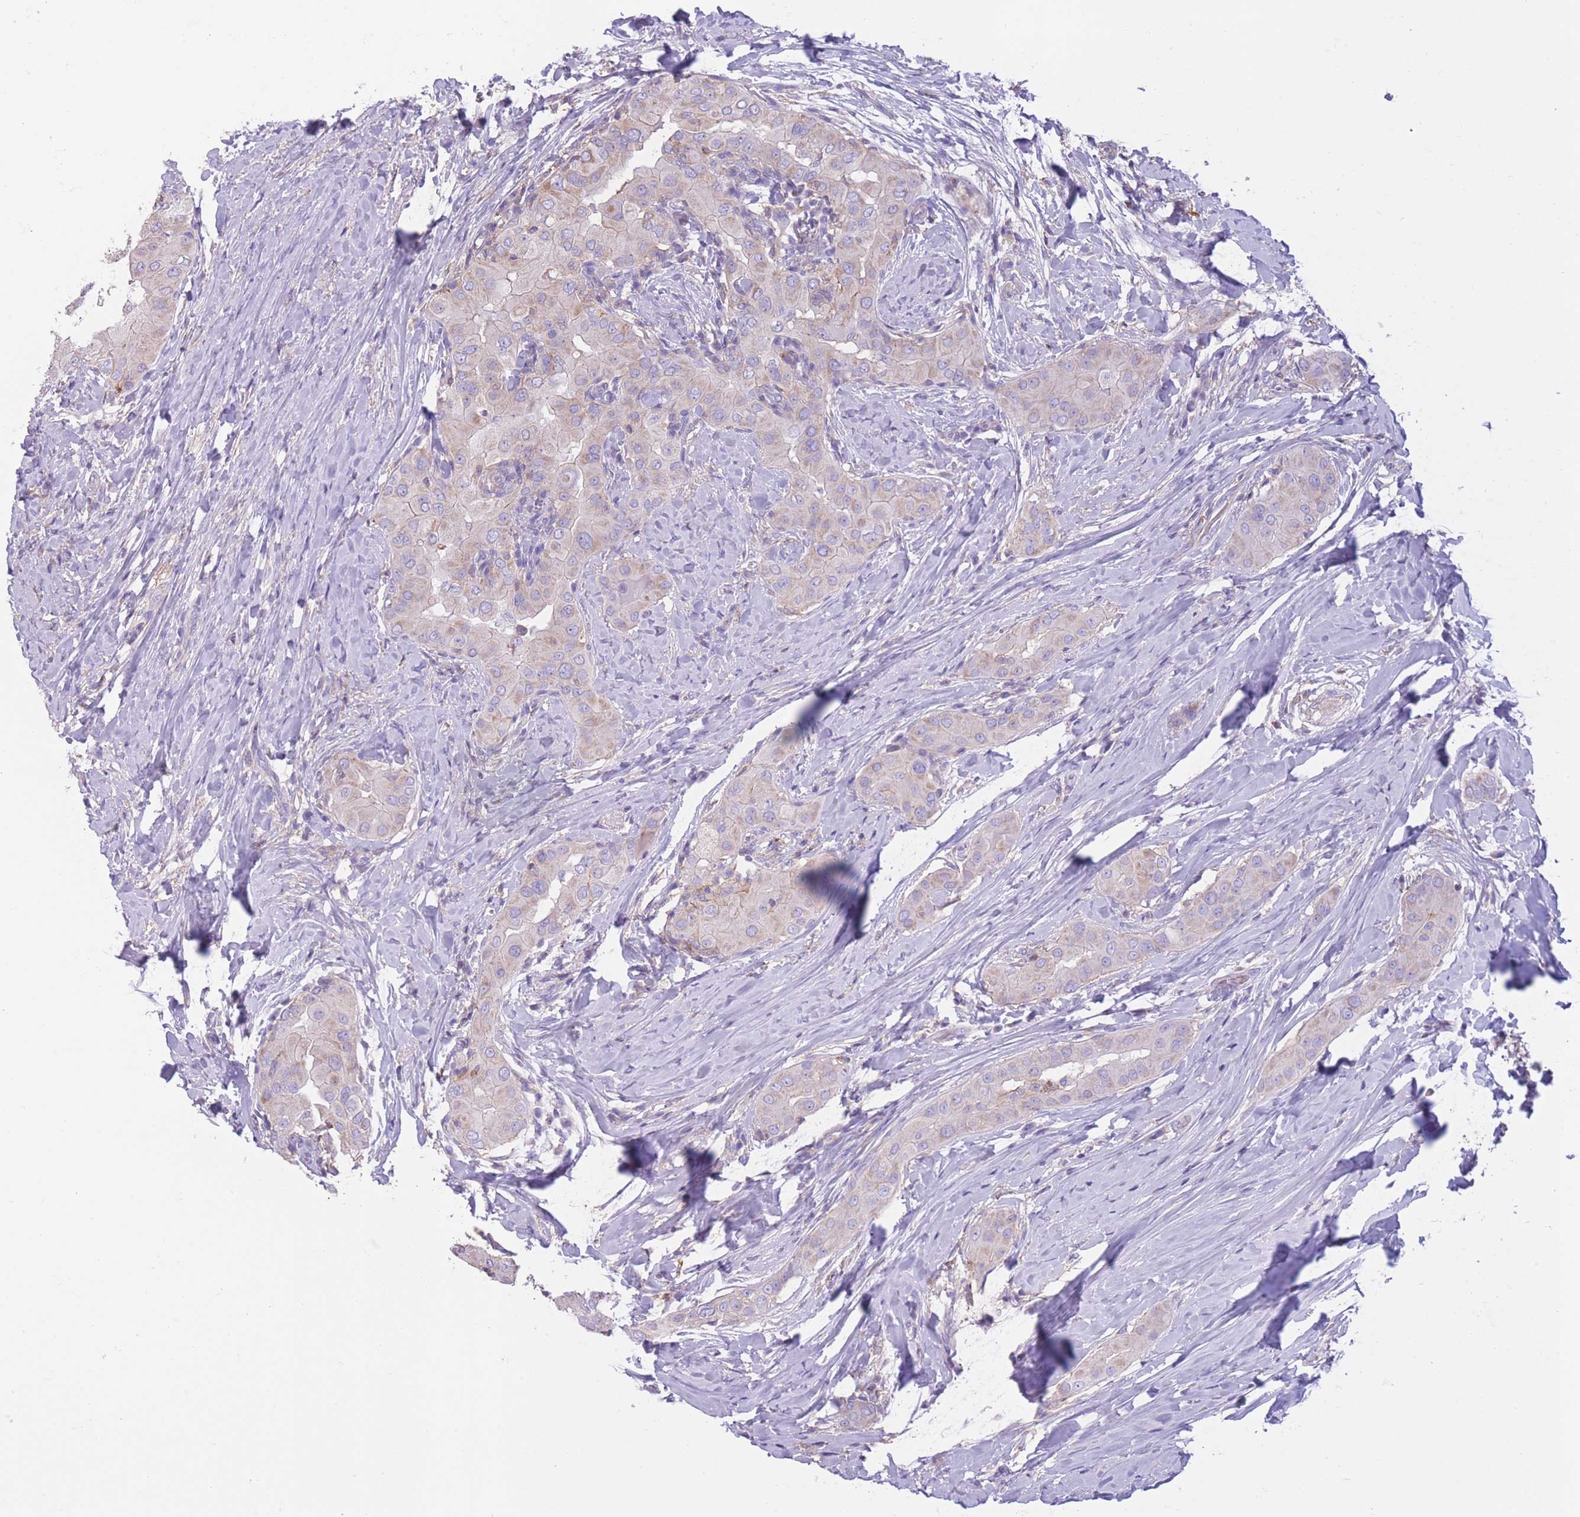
{"staining": {"intensity": "weak", "quantity": "<25%", "location": "cytoplasmic/membranous"}, "tissue": "thyroid cancer", "cell_type": "Tumor cells", "image_type": "cancer", "snomed": [{"axis": "morphology", "description": "Papillary adenocarcinoma, NOS"}, {"axis": "topography", "description": "Thyroid gland"}], "caption": "Photomicrograph shows no significant protein positivity in tumor cells of thyroid cancer (papillary adenocarcinoma). (Brightfield microscopy of DAB (3,3'-diaminobenzidine) immunohistochemistry (IHC) at high magnification).", "gene": "PDHA1", "patient": {"sex": "male", "age": 33}}